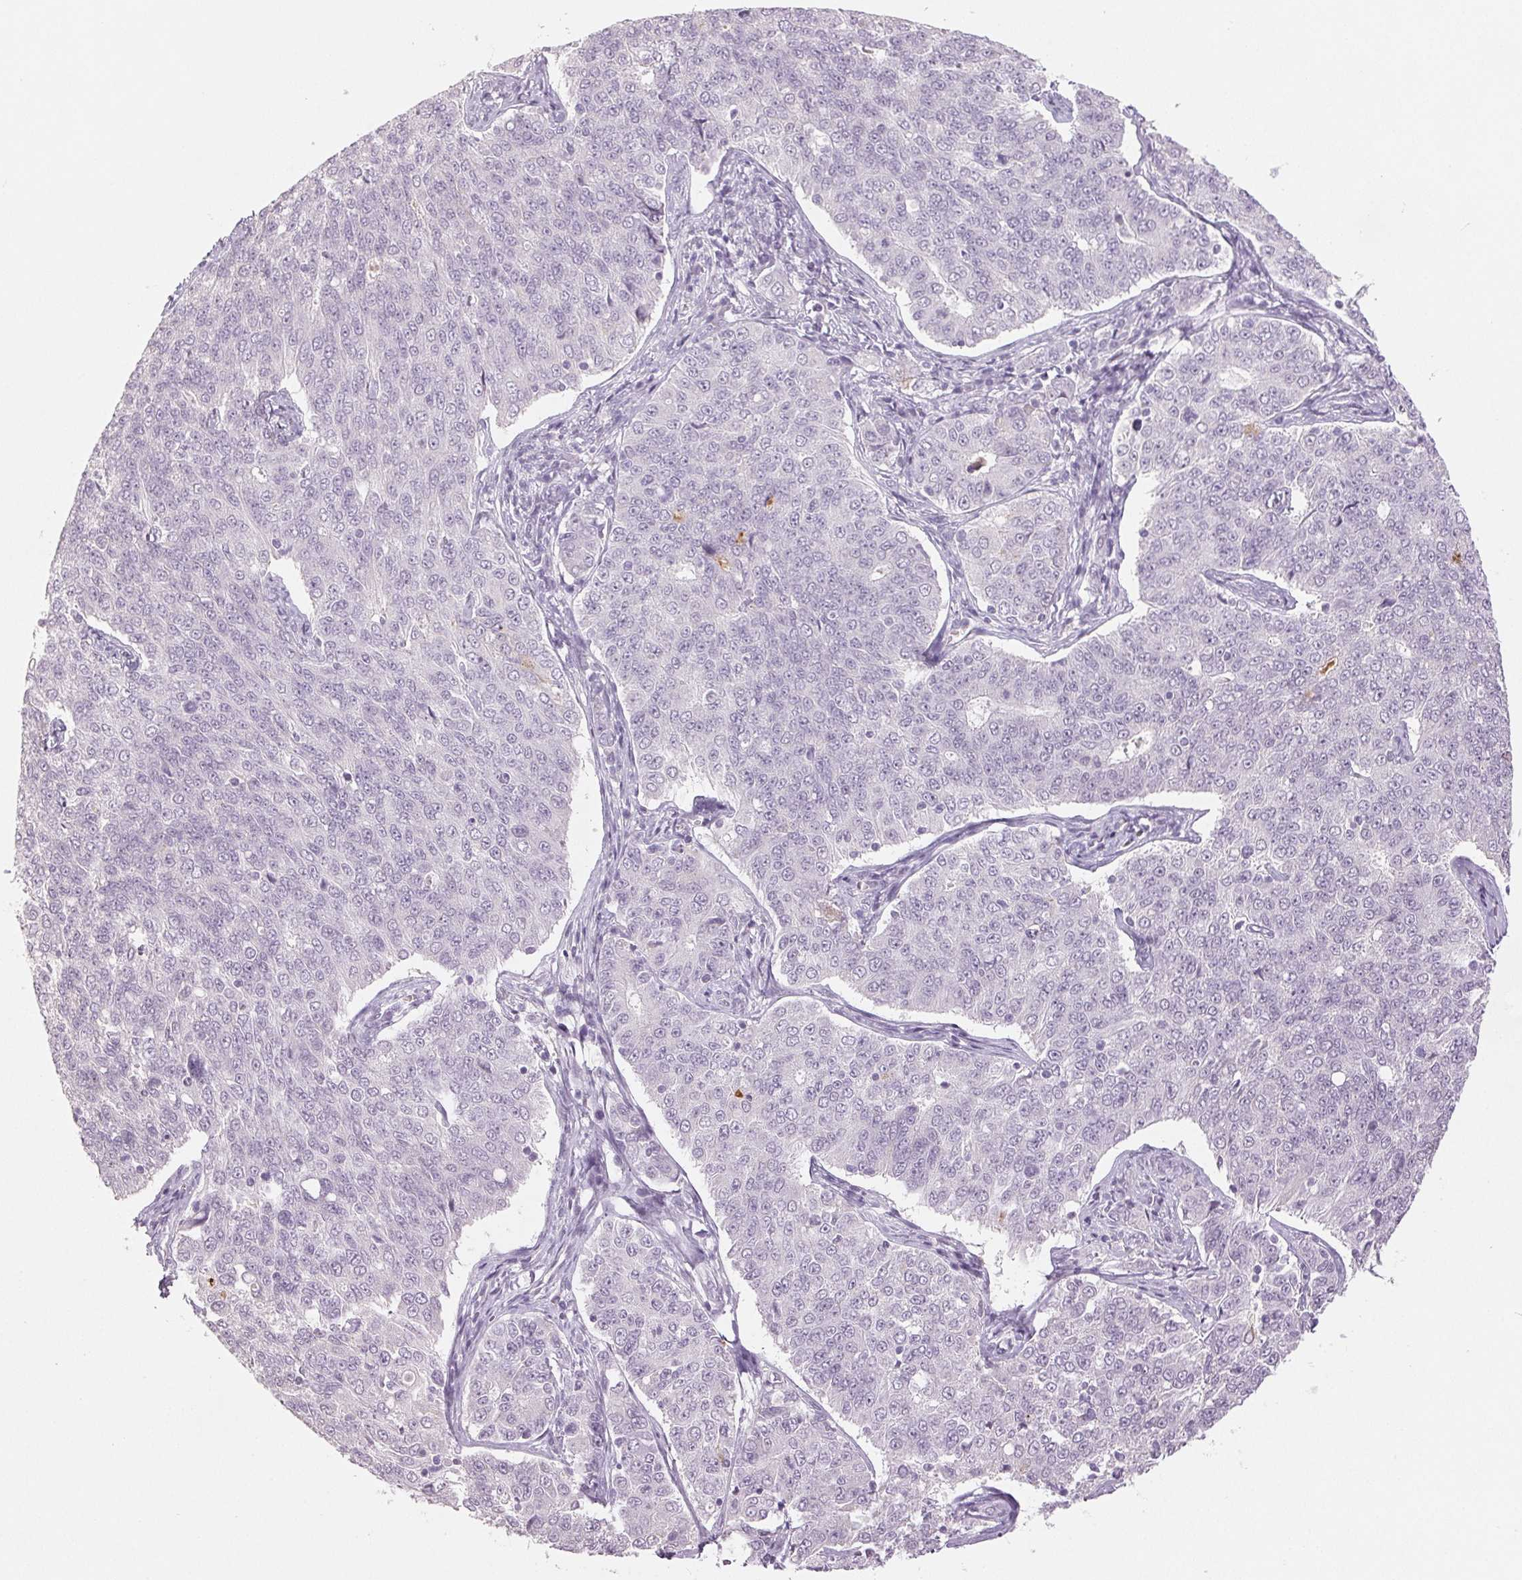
{"staining": {"intensity": "negative", "quantity": "none", "location": "none"}, "tissue": "endometrial cancer", "cell_type": "Tumor cells", "image_type": "cancer", "snomed": [{"axis": "morphology", "description": "Adenocarcinoma, NOS"}, {"axis": "topography", "description": "Endometrium"}], "caption": "Immunohistochemical staining of human endometrial adenocarcinoma reveals no significant staining in tumor cells.", "gene": "LTF", "patient": {"sex": "female", "age": 43}}